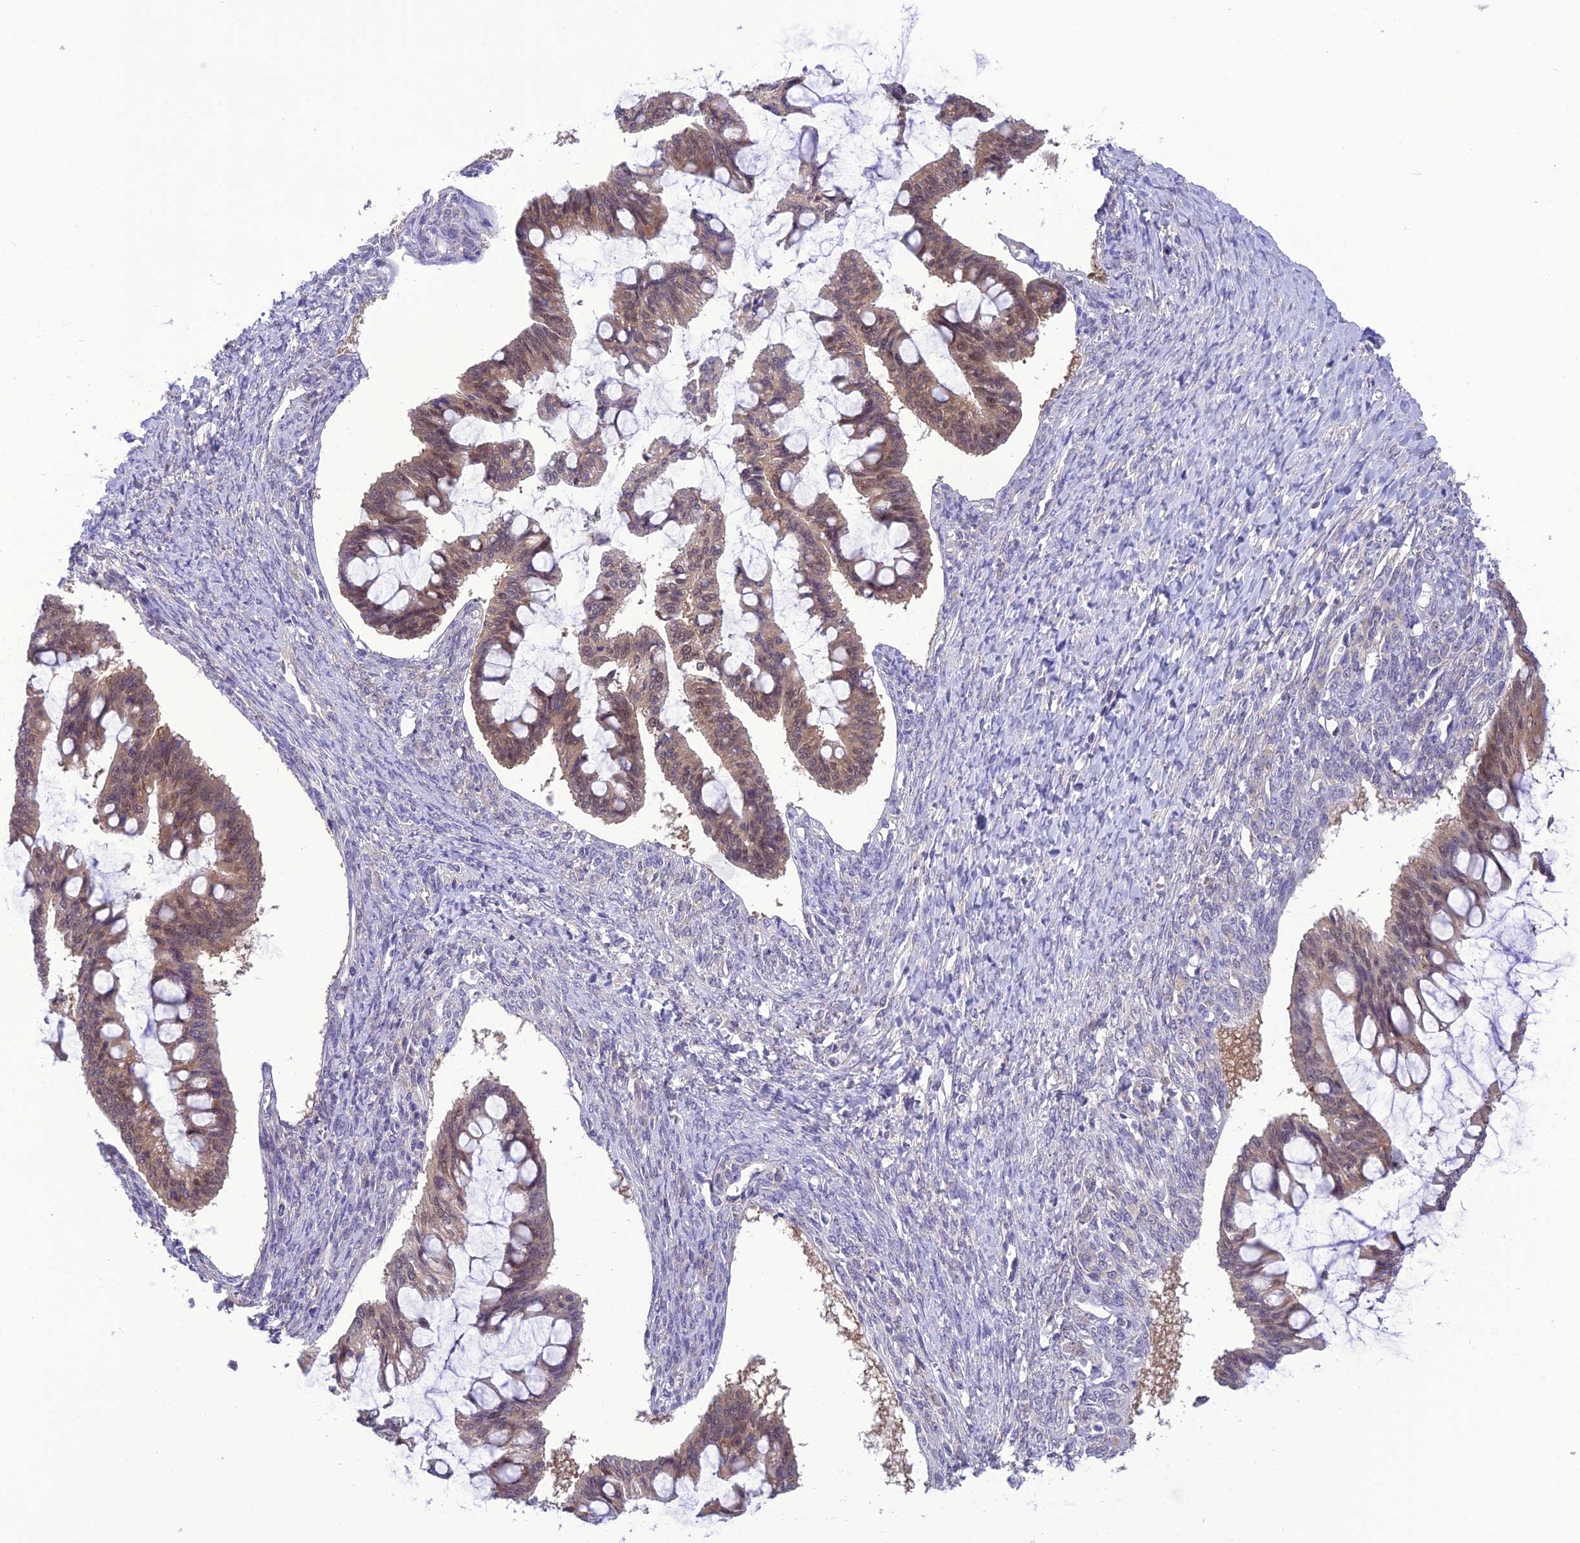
{"staining": {"intensity": "weak", "quantity": ">75%", "location": "cytoplasmic/membranous,nuclear"}, "tissue": "ovarian cancer", "cell_type": "Tumor cells", "image_type": "cancer", "snomed": [{"axis": "morphology", "description": "Cystadenocarcinoma, mucinous, NOS"}, {"axis": "topography", "description": "Ovary"}], "caption": "Immunohistochemical staining of ovarian cancer (mucinous cystadenocarcinoma) exhibits low levels of weak cytoplasmic/membranous and nuclear protein expression in about >75% of tumor cells.", "gene": "RNF126", "patient": {"sex": "female", "age": 73}}